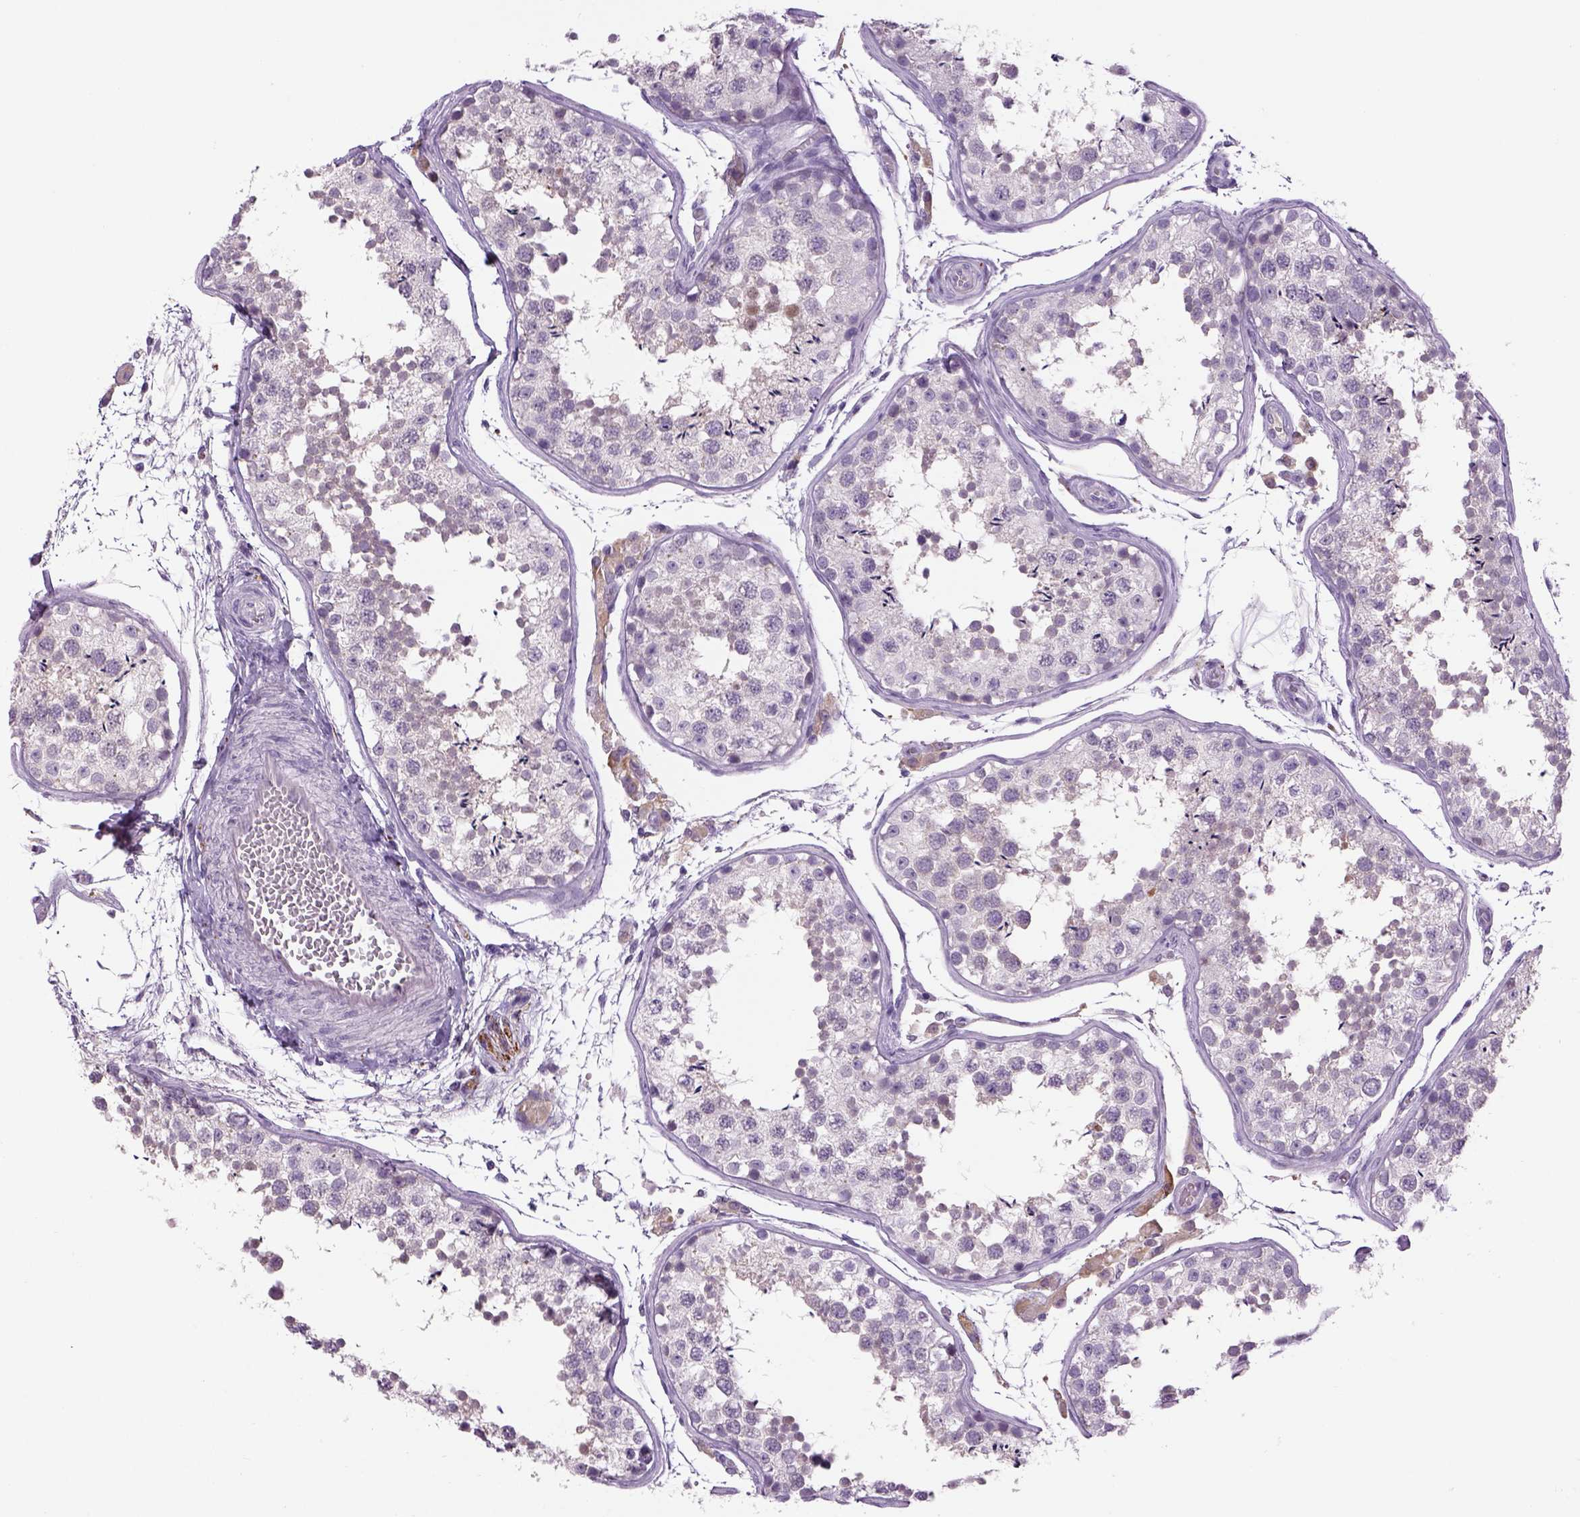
{"staining": {"intensity": "weak", "quantity": "<25%", "location": "cytoplasmic/membranous"}, "tissue": "testis", "cell_type": "Cells in seminiferous ducts", "image_type": "normal", "snomed": [{"axis": "morphology", "description": "Normal tissue, NOS"}, {"axis": "topography", "description": "Testis"}], "caption": "High magnification brightfield microscopy of normal testis stained with DAB (brown) and counterstained with hematoxylin (blue): cells in seminiferous ducts show no significant expression. Nuclei are stained in blue.", "gene": "DBH", "patient": {"sex": "male", "age": 29}}